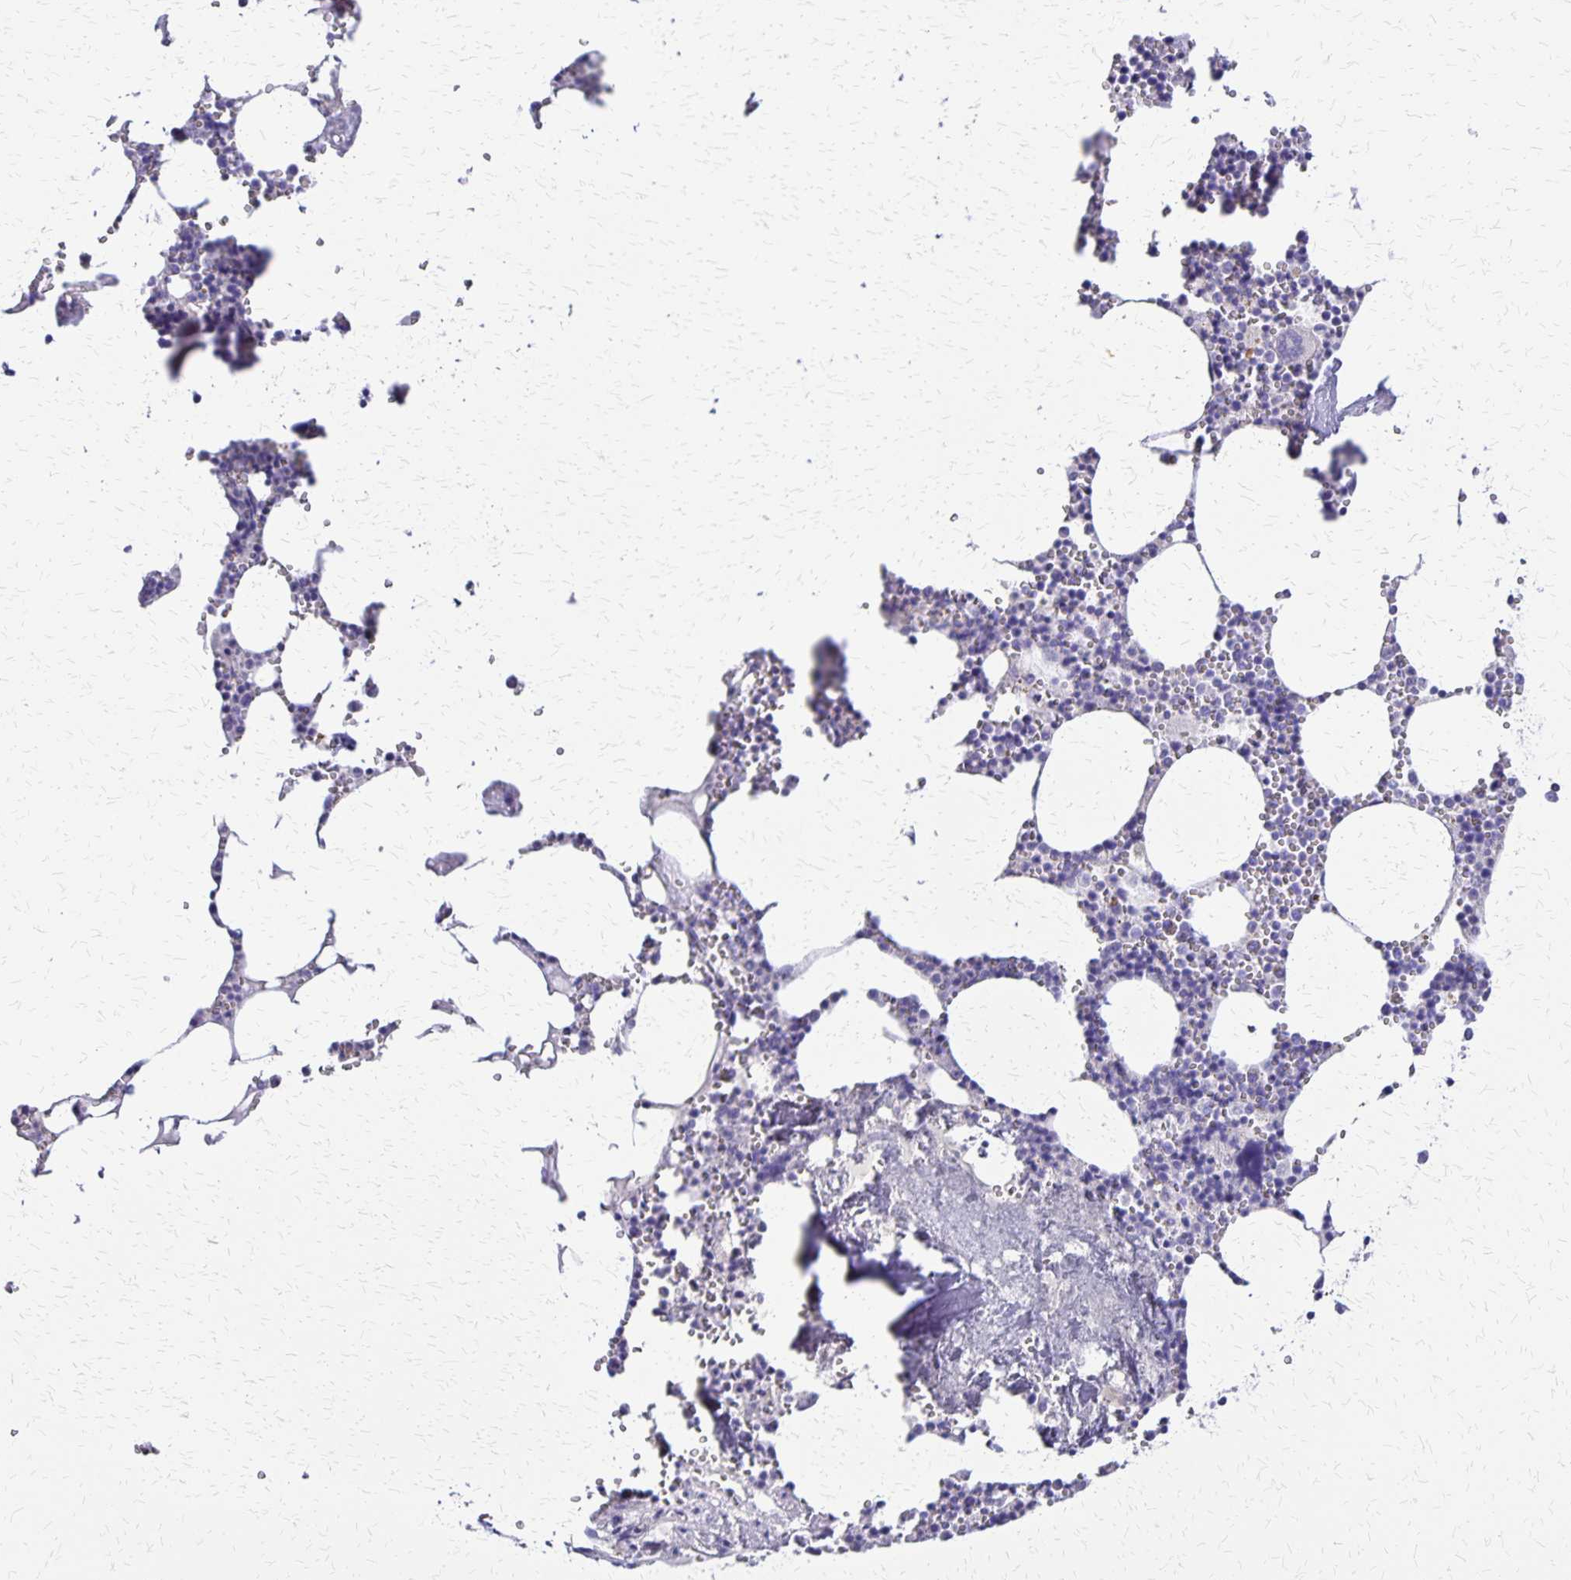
{"staining": {"intensity": "negative", "quantity": "none", "location": "none"}, "tissue": "bone marrow", "cell_type": "Hematopoietic cells", "image_type": "normal", "snomed": [{"axis": "morphology", "description": "Normal tissue, NOS"}, {"axis": "topography", "description": "Bone marrow"}], "caption": "High power microscopy micrograph of an IHC micrograph of benign bone marrow, revealing no significant positivity in hematopoietic cells.", "gene": "SI", "patient": {"sex": "male", "age": 54}}